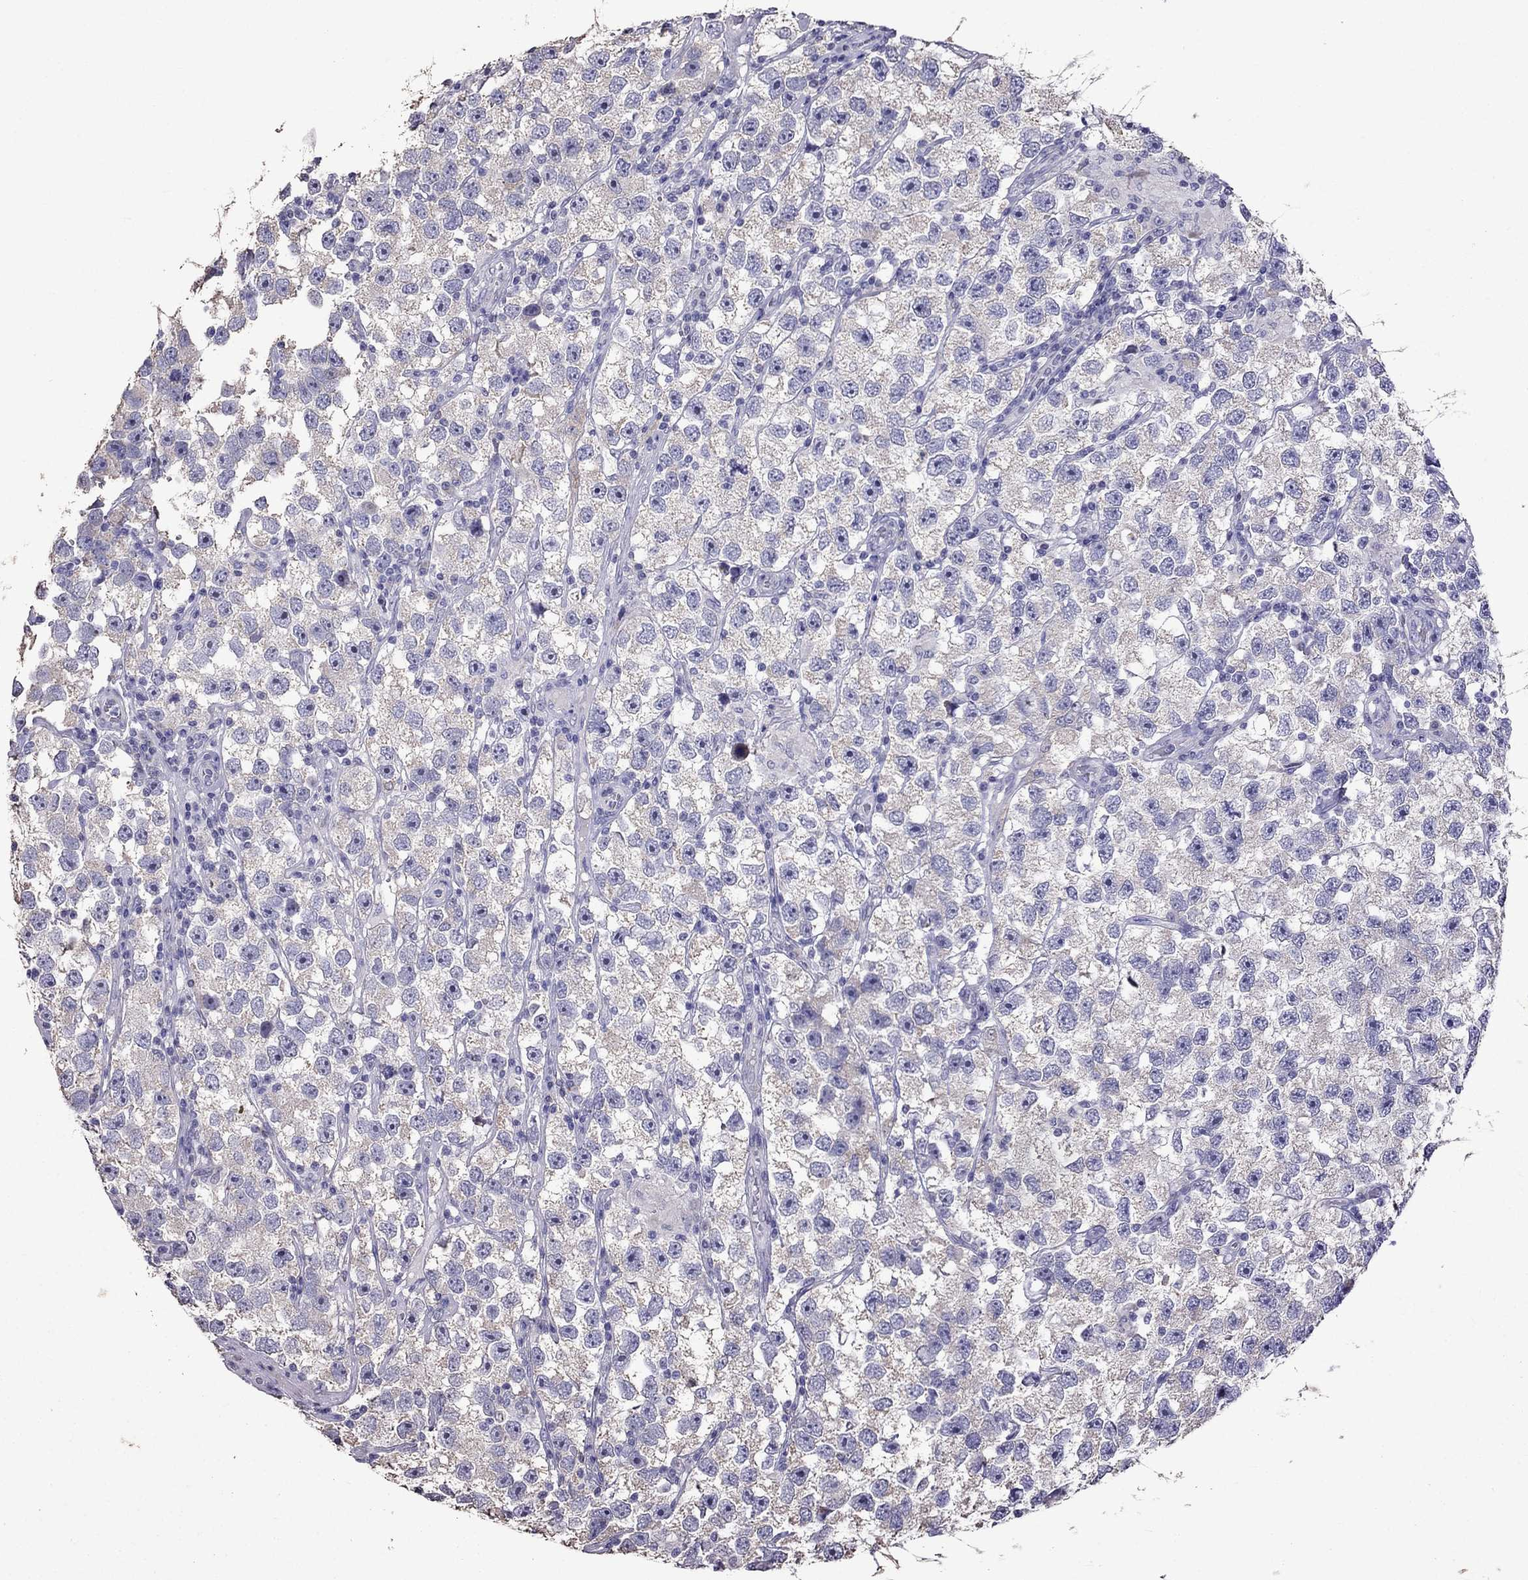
{"staining": {"intensity": "negative", "quantity": "none", "location": "none"}, "tissue": "testis cancer", "cell_type": "Tumor cells", "image_type": "cancer", "snomed": [{"axis": "morphology", "description": "Seminoma, NOS"}, {"axis": "topography", "description": "Testis"}], "caption": "An immunohistochemistry (IHC) histopathology image of testis seminoma is shown. There is no staining in tumor cells of testis seminoma.", "gene": "AK5", "patient": {"sex": "male", "age": 26}}